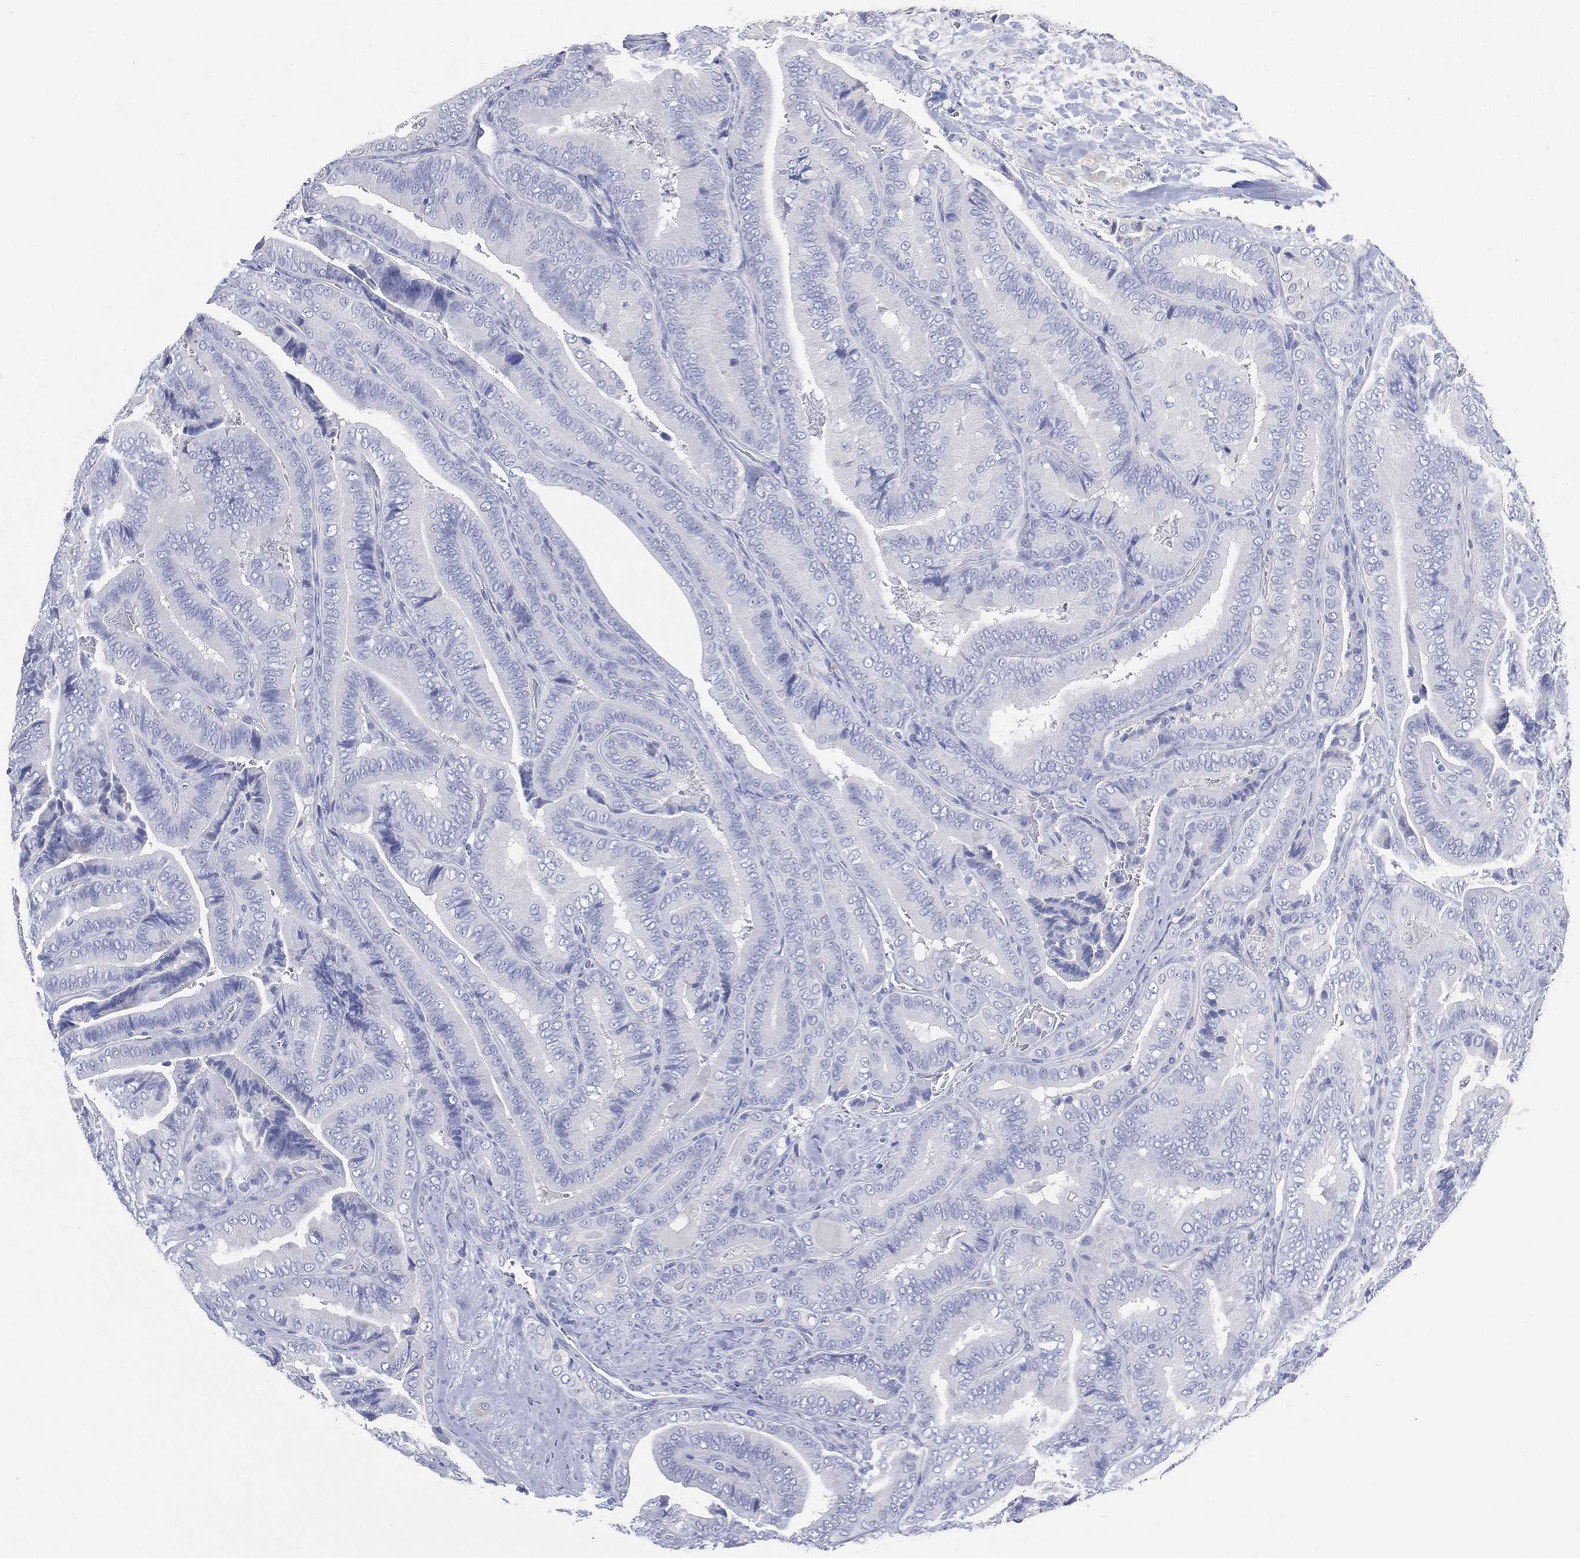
{"staining": {"intensity": "negative", "quantity": "none", "location": "none"}, "tissue": "thyroid cancer", "cell_type": "Tumor cells", "image_type": "cancer", "snomed": [{"axis": "morphology", "description": "Papillary adenocarcinoma, NOS"}, {"axis": "topography", "description": "Thyroid gland"}], "caption": "A high-resolution histopathology image shows IHC staining of papillary adenocarcinoma (thyroid), which demonstrates no significant positivity in tumor cells. (DAB (3,3'-diaminobenzidine) immunohistochemistry, high magnification).", "gene": "FMO1", "patient": {"sex": "male", "age": 61}}